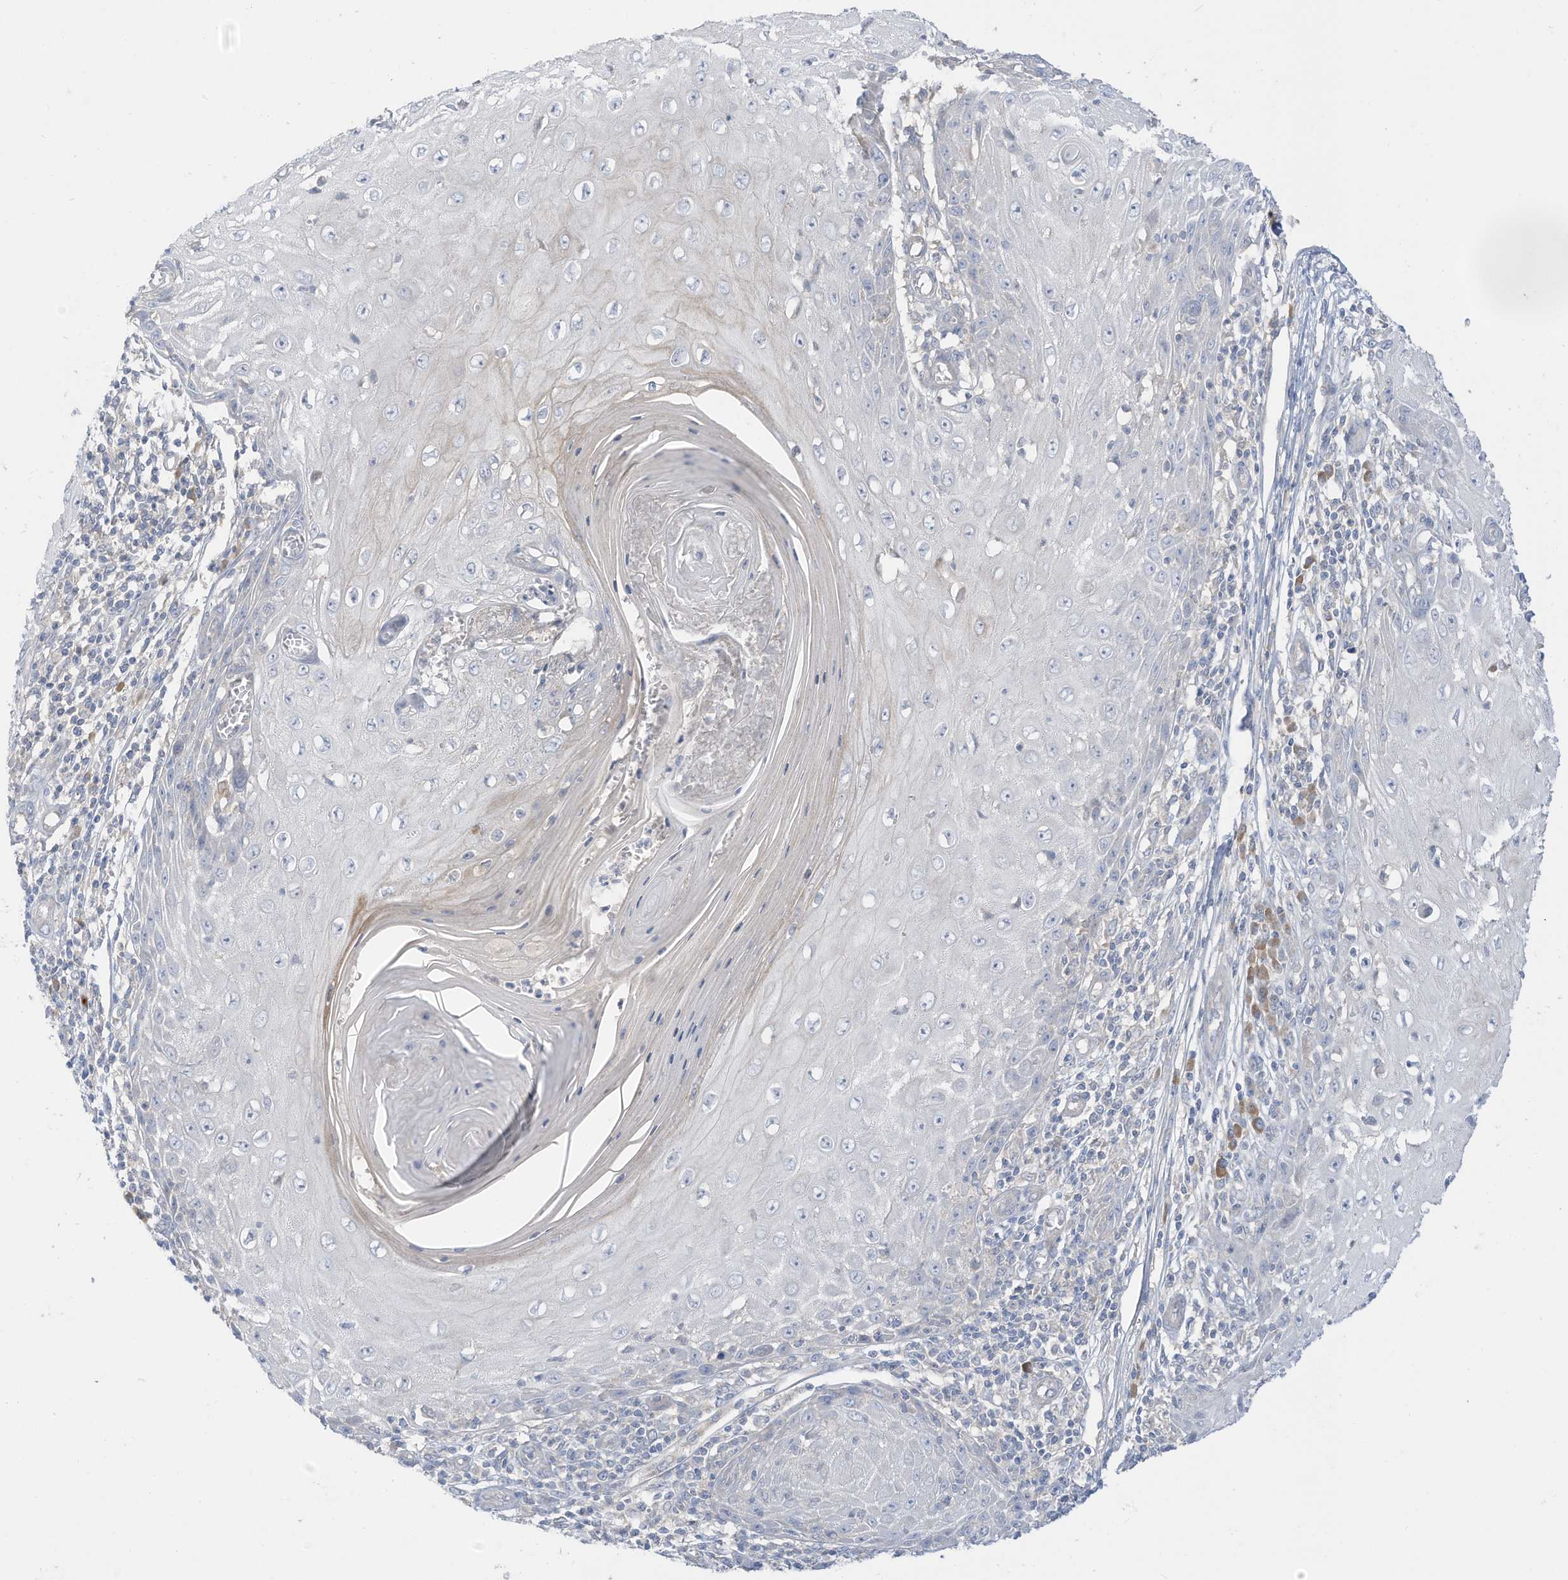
{"staining": {"intensity": "negative", "quantity": "none", "location": "none"}, "tissue": "skin cancer", "cell_type": "Tumor cells", "image_type": "cancer", "snomed": [{"axis": "morphology", "description": "Squamous cell carcinoma, NOS"}, {"axis": "topography", "description": "Skin"}], "caption": "IHC of squamous cell carcinoma (skin) exhibits no expression in tumor cells.", "gene": "LRRN2", "patient": {"sex": "female", "age": 73}}